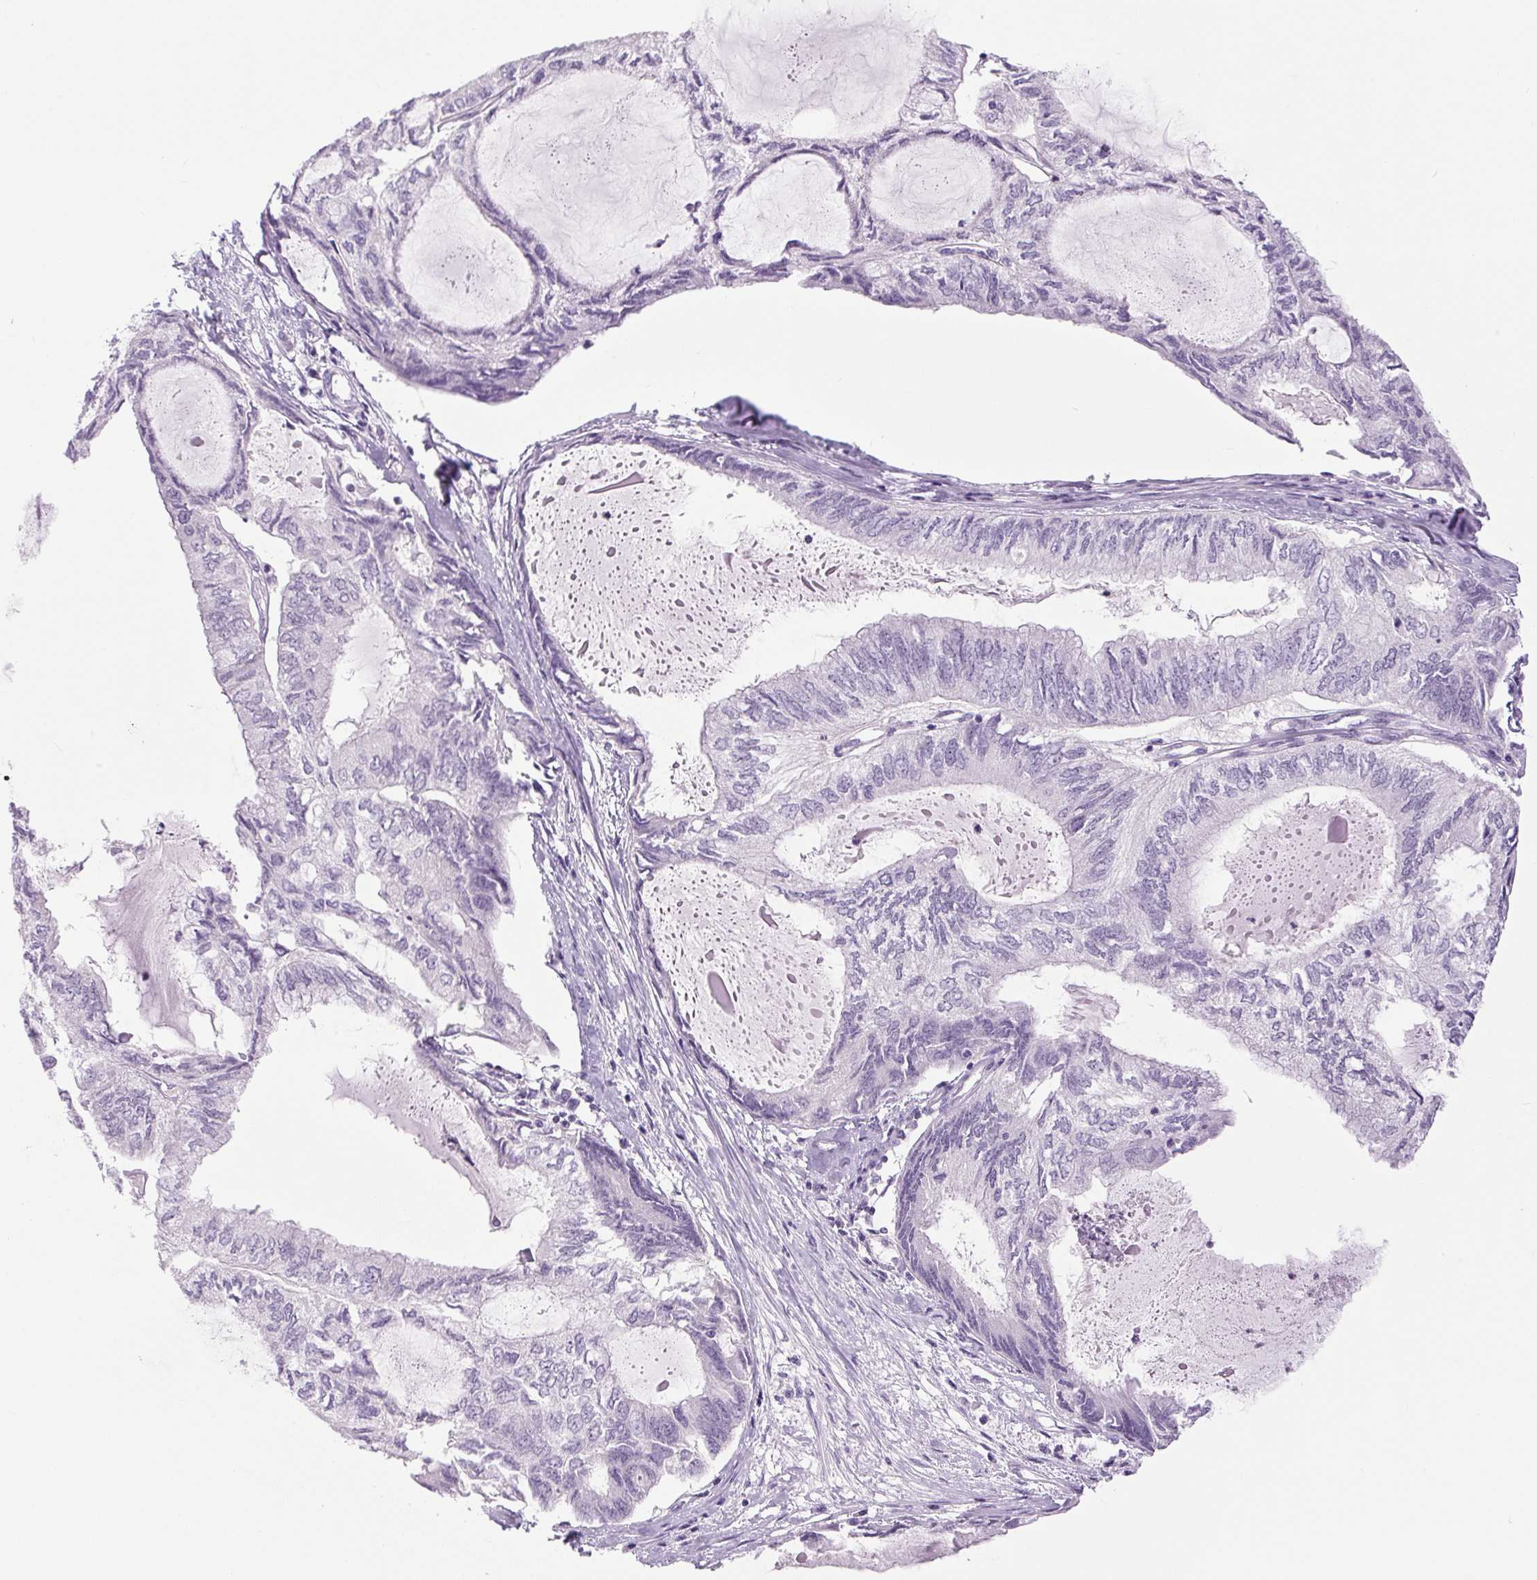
{"staining": {"intensity": "negative", "quantity": "none", "location": "none"}, "tissue": "endometrial cancer", "cell_type": "Tumor cells", "image_type": "cancer", "snomed": [{"axis": "morphology", "description": "Adenocarcinoma, NOS"}, {"axis": "topography", "description": "Endometrium"}], "caption": "Immunohistochemical staining of endometrial adenocarcinoma displays no significant positivity in tumor cells.", "gene": "COL9A2", "patient": {"sex": "female", "age": 80}}